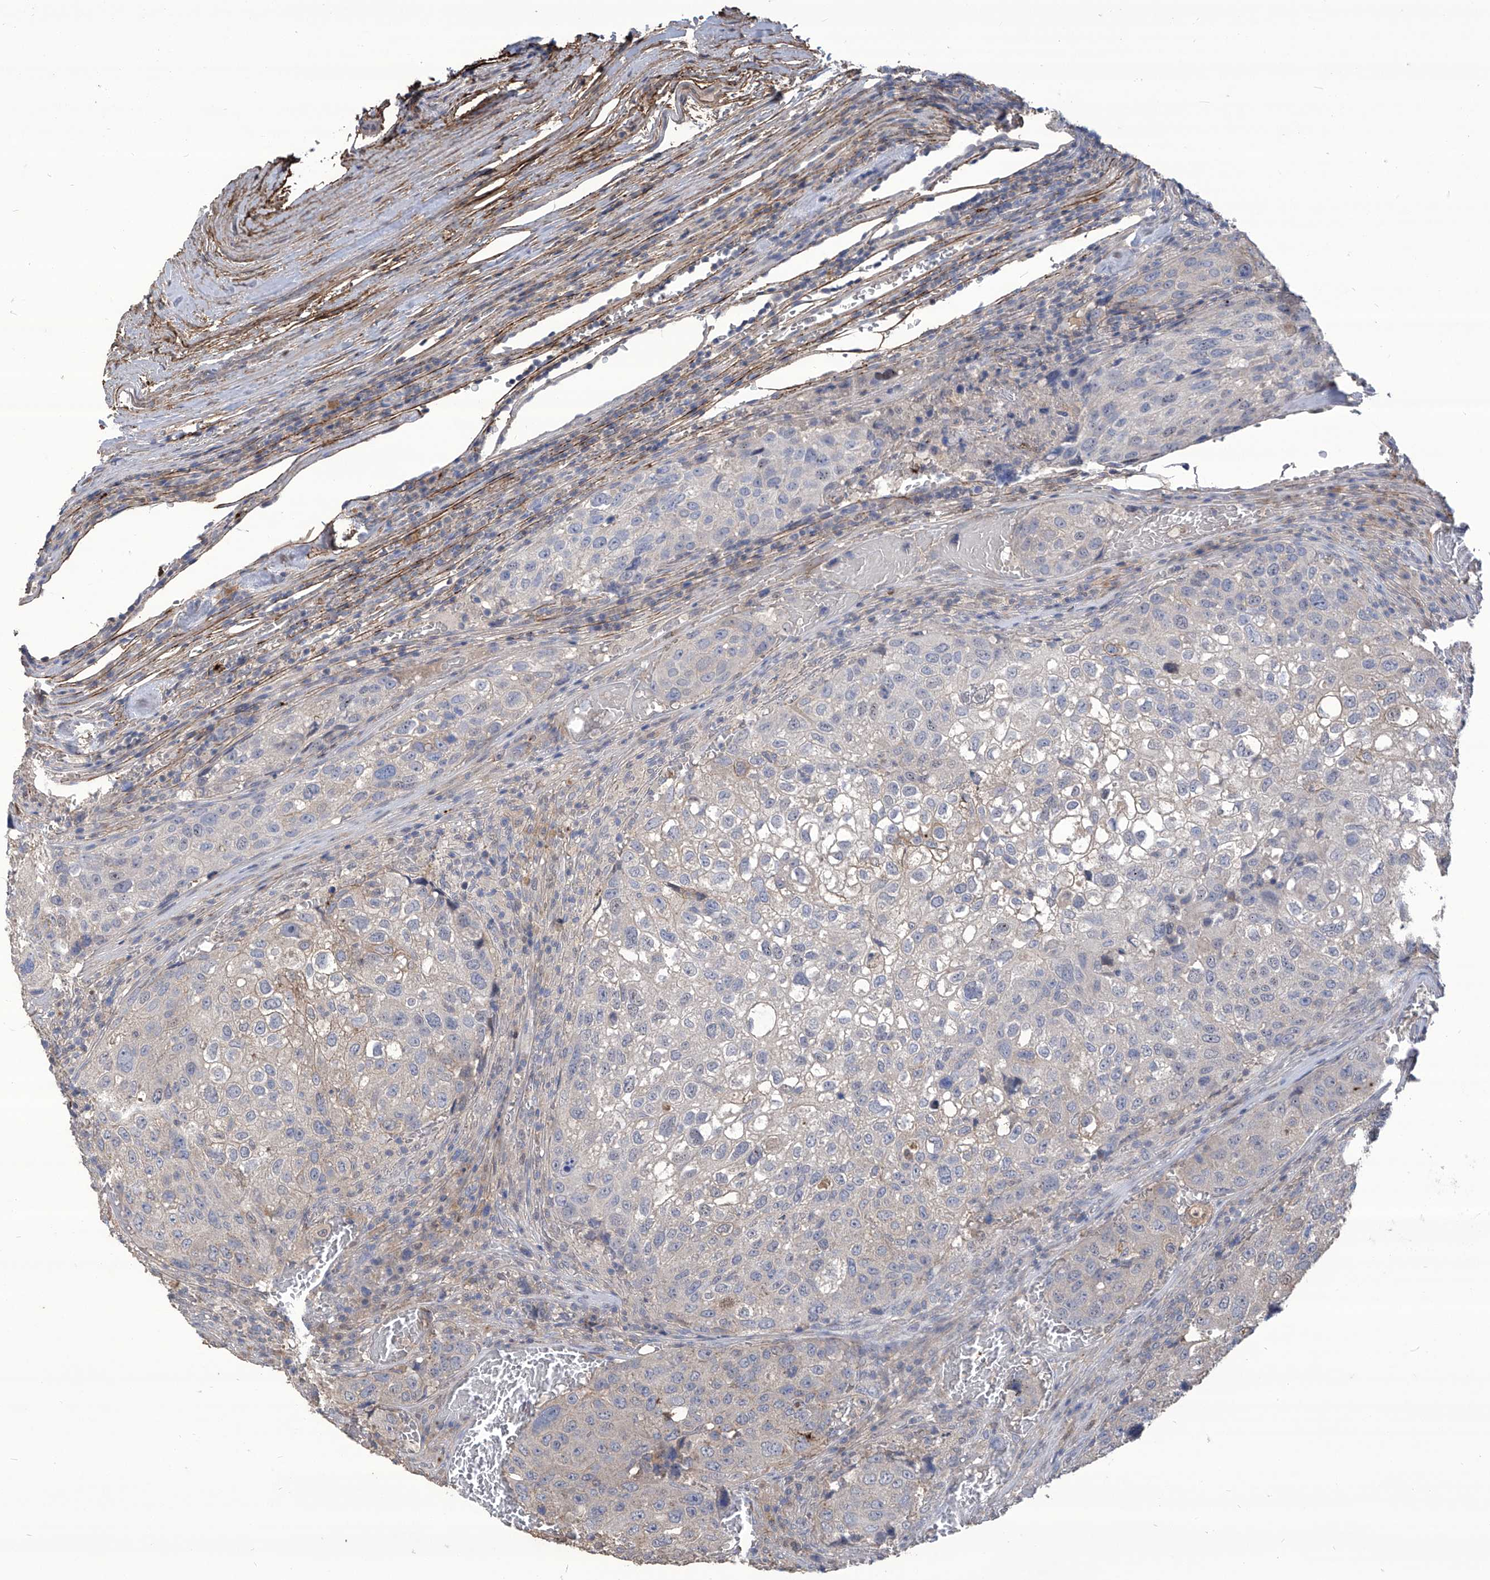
{"staining": {"intensity": "negative", "quantity": "none", "location": "none"}, "tissue": "urothelial cancer", "cell_type": "Tumor cells", "image_type": "cancer", "snomed": [{"axis": "morphology", "description": "Urothelial carcinoma, High grade"}, {"axis": "topography", "description": "Lymph node"}, {"axis": "topography", "description": "Urinary bladder"}], "caption": "Immunohistochemistry image of urothelial cancer stained for a protein (brown), which displays no staining in tumor cells.", "gene": "TXNIP", "patient": {"sex": "male", "age": 51}}